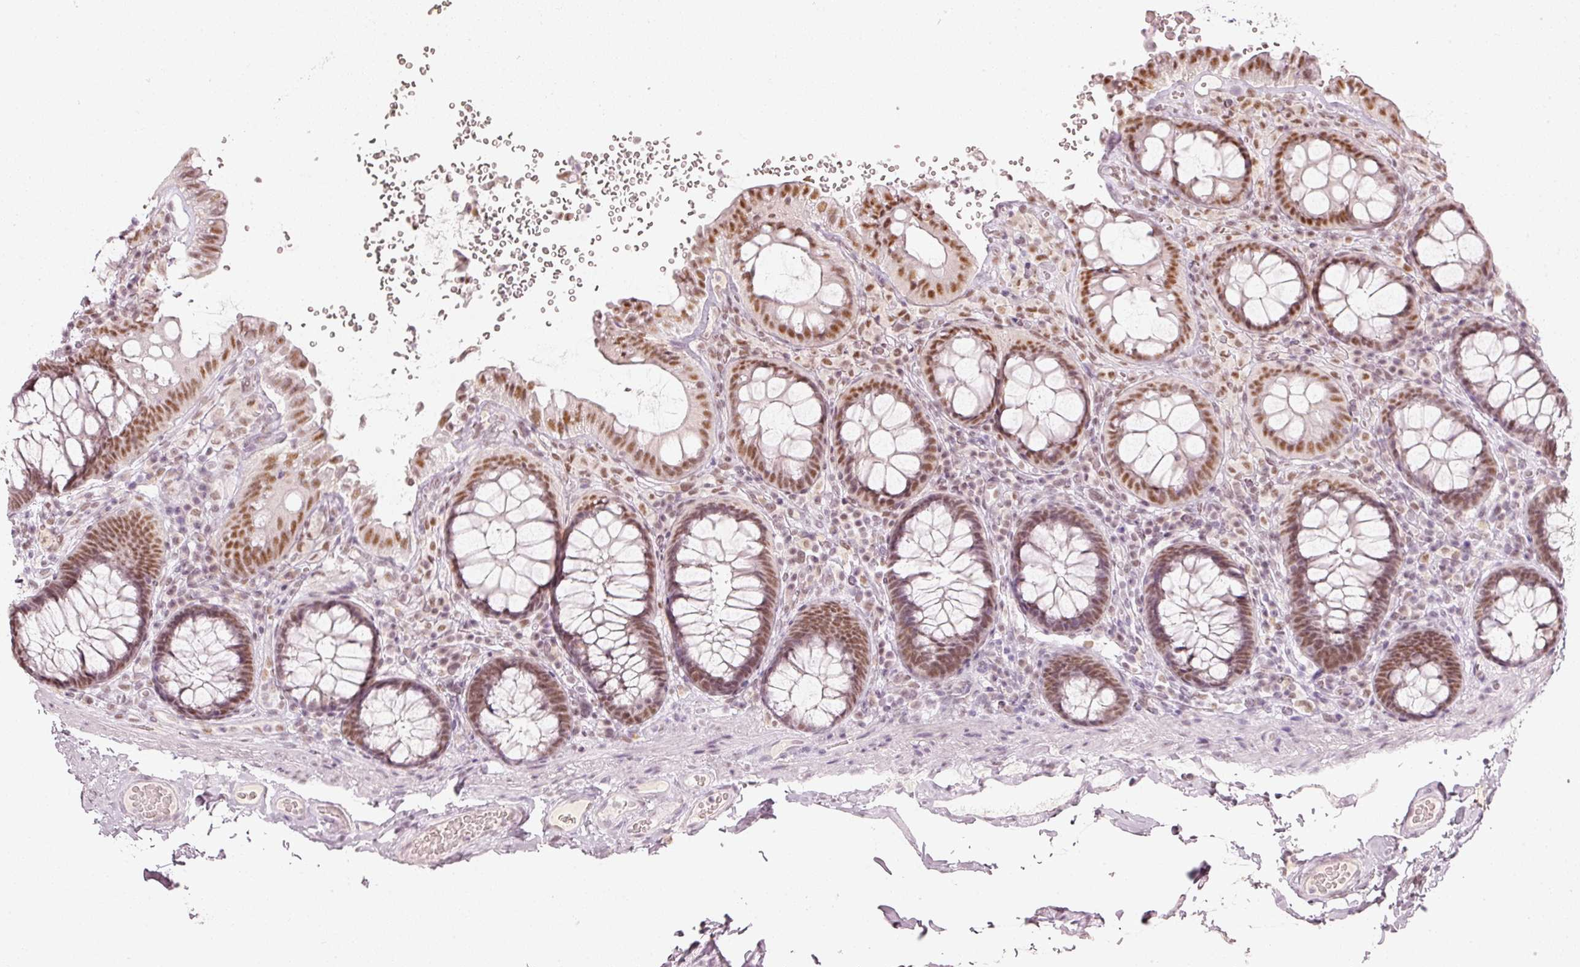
{"staining": {"intensity": "weak", "quantity": ">75%", "location": "nuclear"}, "tissue": "colon", "cell_type": "Endothelial cells", "image_type": "normal", "snomed": [{"axis": "morphology", "description": "Normal tissue, NOS"}, {"axis": "topography", "description": "Colon"}], "caption": "Normal colon was stained to show a protein in brown. There is low levels of weak nuclear staining in approximately >75% of endothelial cells. The staining was performed using DAB to visualize the protein expression in brown, while the nuclei were stained in blue with hematoxylin (Magnification: 20x).", "gene": "PPP1R10", "patient": {"sex": "male", "age": 84}}